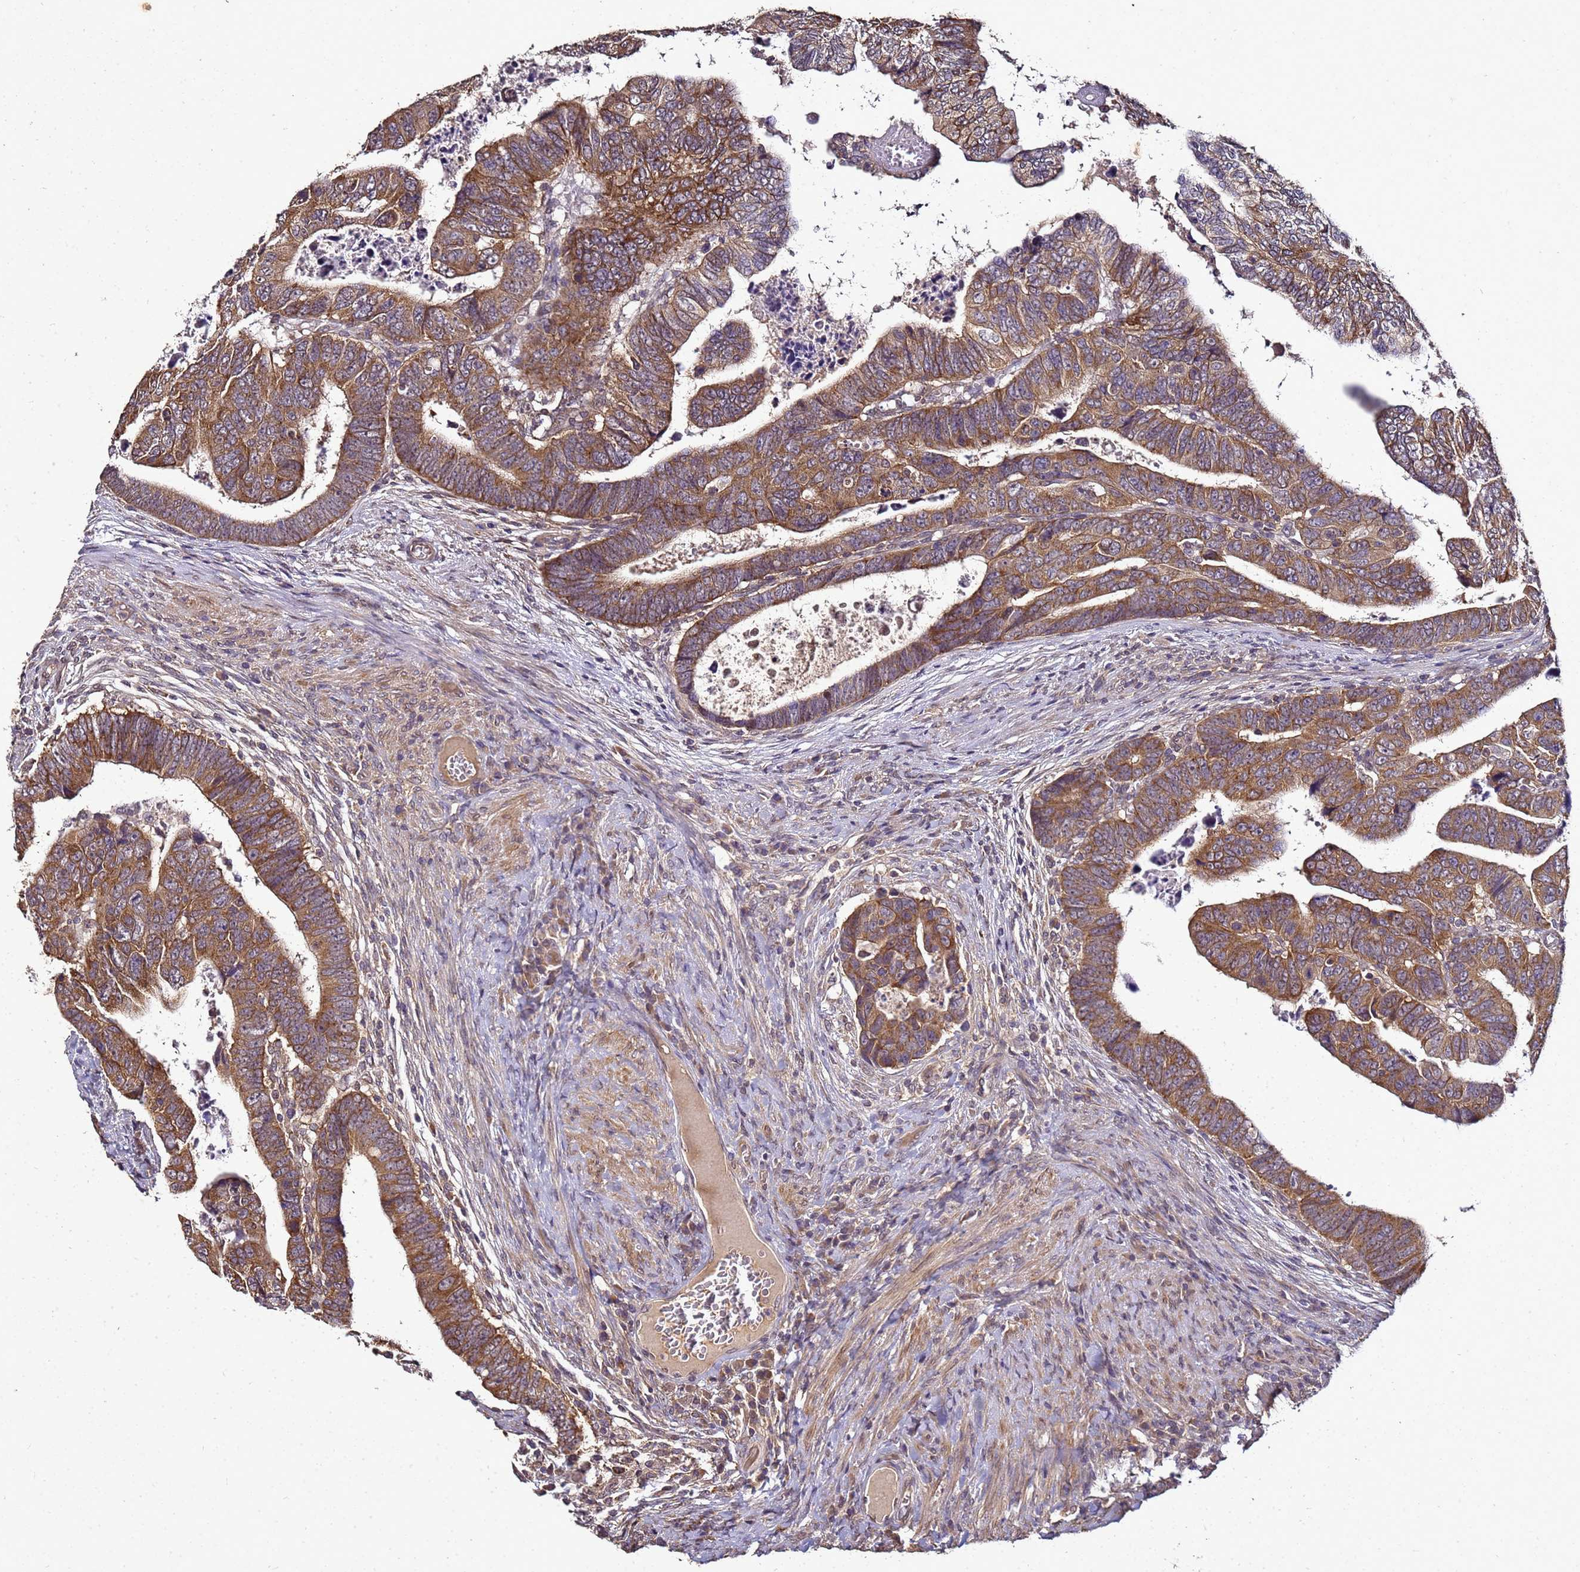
{"staining": {"intensity": "strong", "quantity": ">75%", "location": "cytoplasmic/membranous"}, "tissue": "colorectal cancer", "cell_type": "Tumor cells", "image_type": "cancer", "snomed": [{"axis": "morphology", "description": "Normal tissue, NOS"}, {"axis": "morphology", "description": "Adenocarcinoma, NOS"}, {"axis": "topography", "description": "Rectum"}], "caption": "Human colorectal adenocarcinoma stained with a protein marker demonstrates strong staining in tumor cells.", "gene": "ANKRD17", "patient": {"sex": "female", "age": 65}}